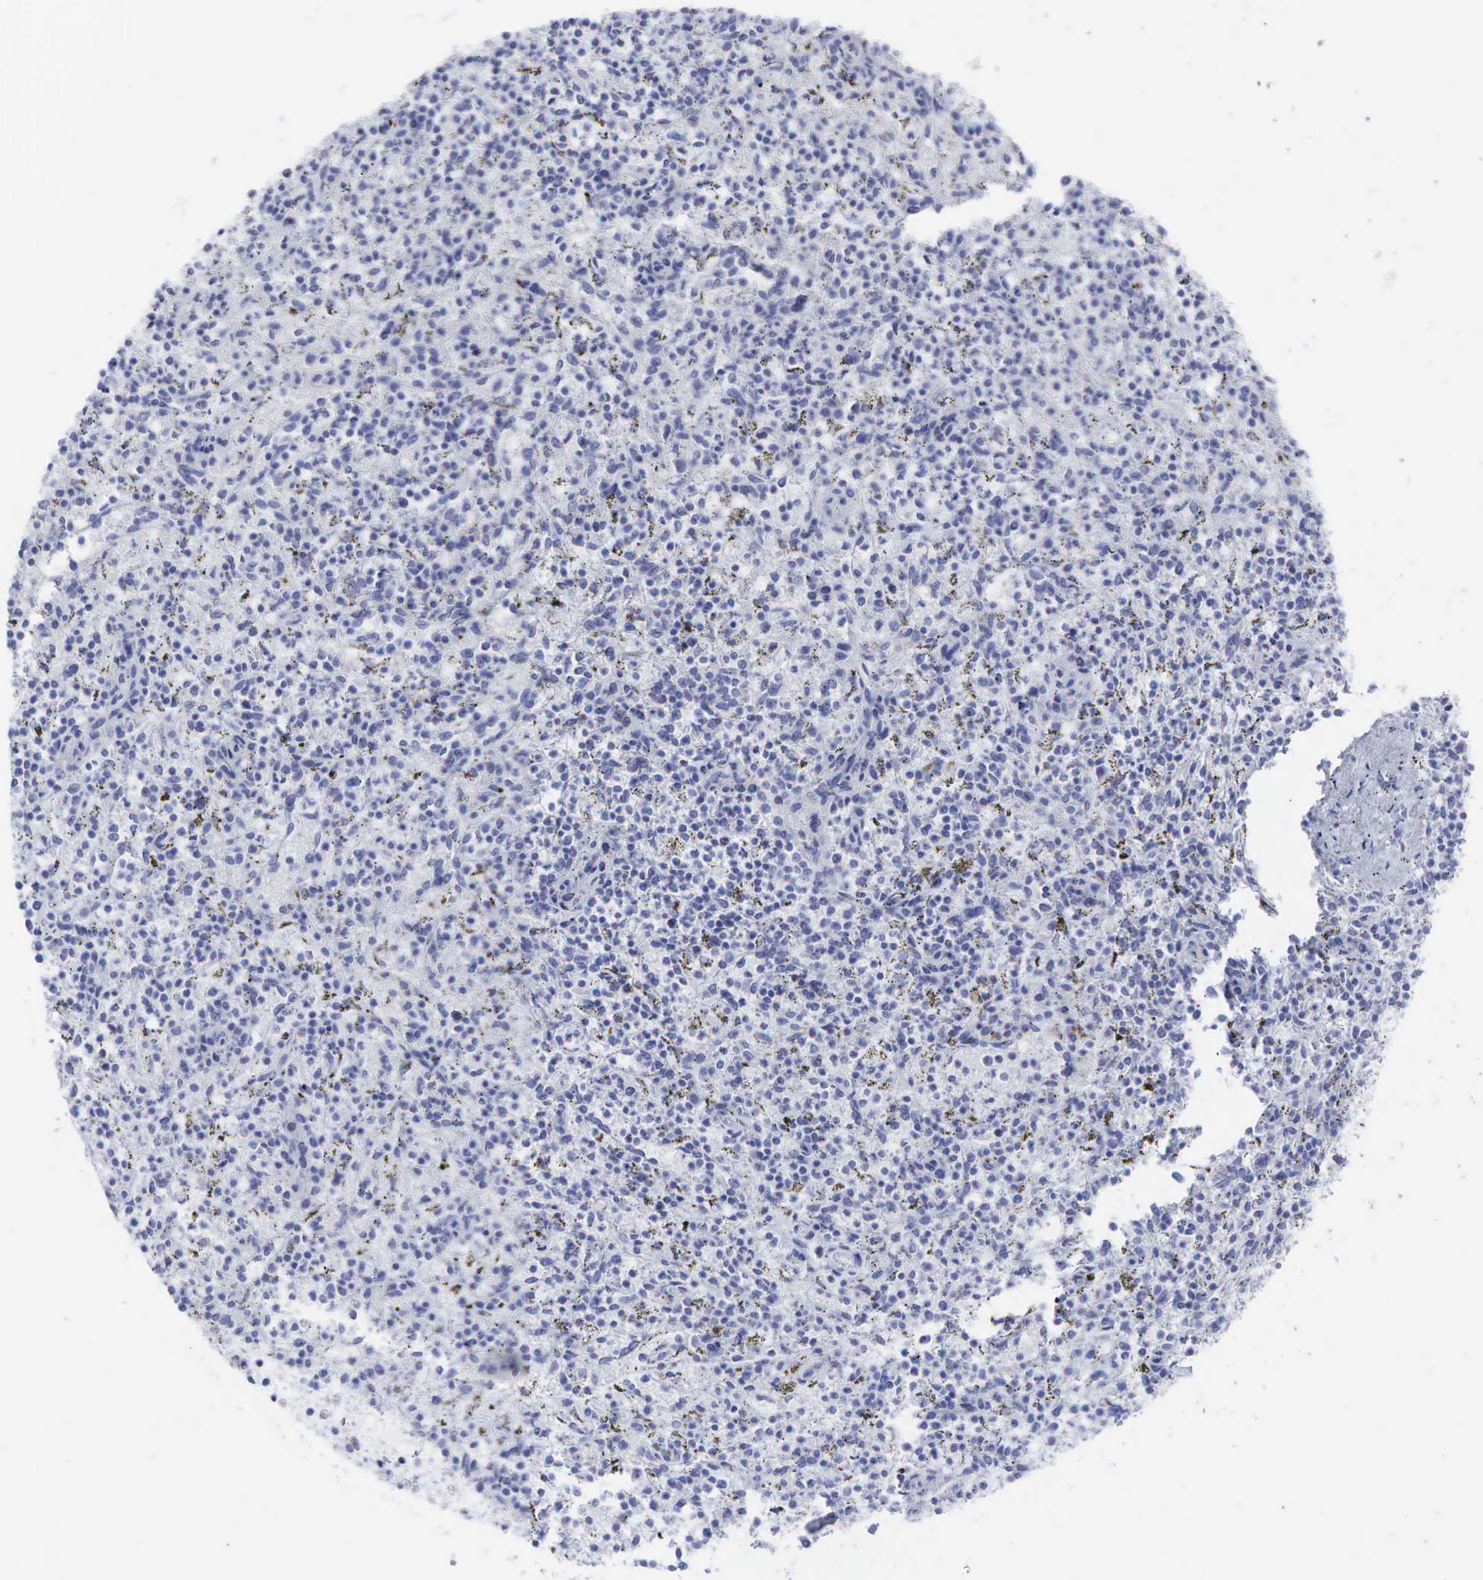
{"staining": {"intensity": "negative", "quantity": "none", "location": "none"}, "tissue": "spleen", "cell_type": "Cells in red pulp", "image_type": "normal", "snomed": [{"axis": "morphology", "description": "Normal tissue, NOS"}, {"axis": "topography", "description": "Spleen"}], "caption": "High magnification brightfield microscopy of unremarkable spleen stained with DAB (brown) and counterstained with hematoxylin (blue): cells in red pulp show no significant expression.", "gene": "CEACAM5", "patient": {"sex": "male", "age": 72}}